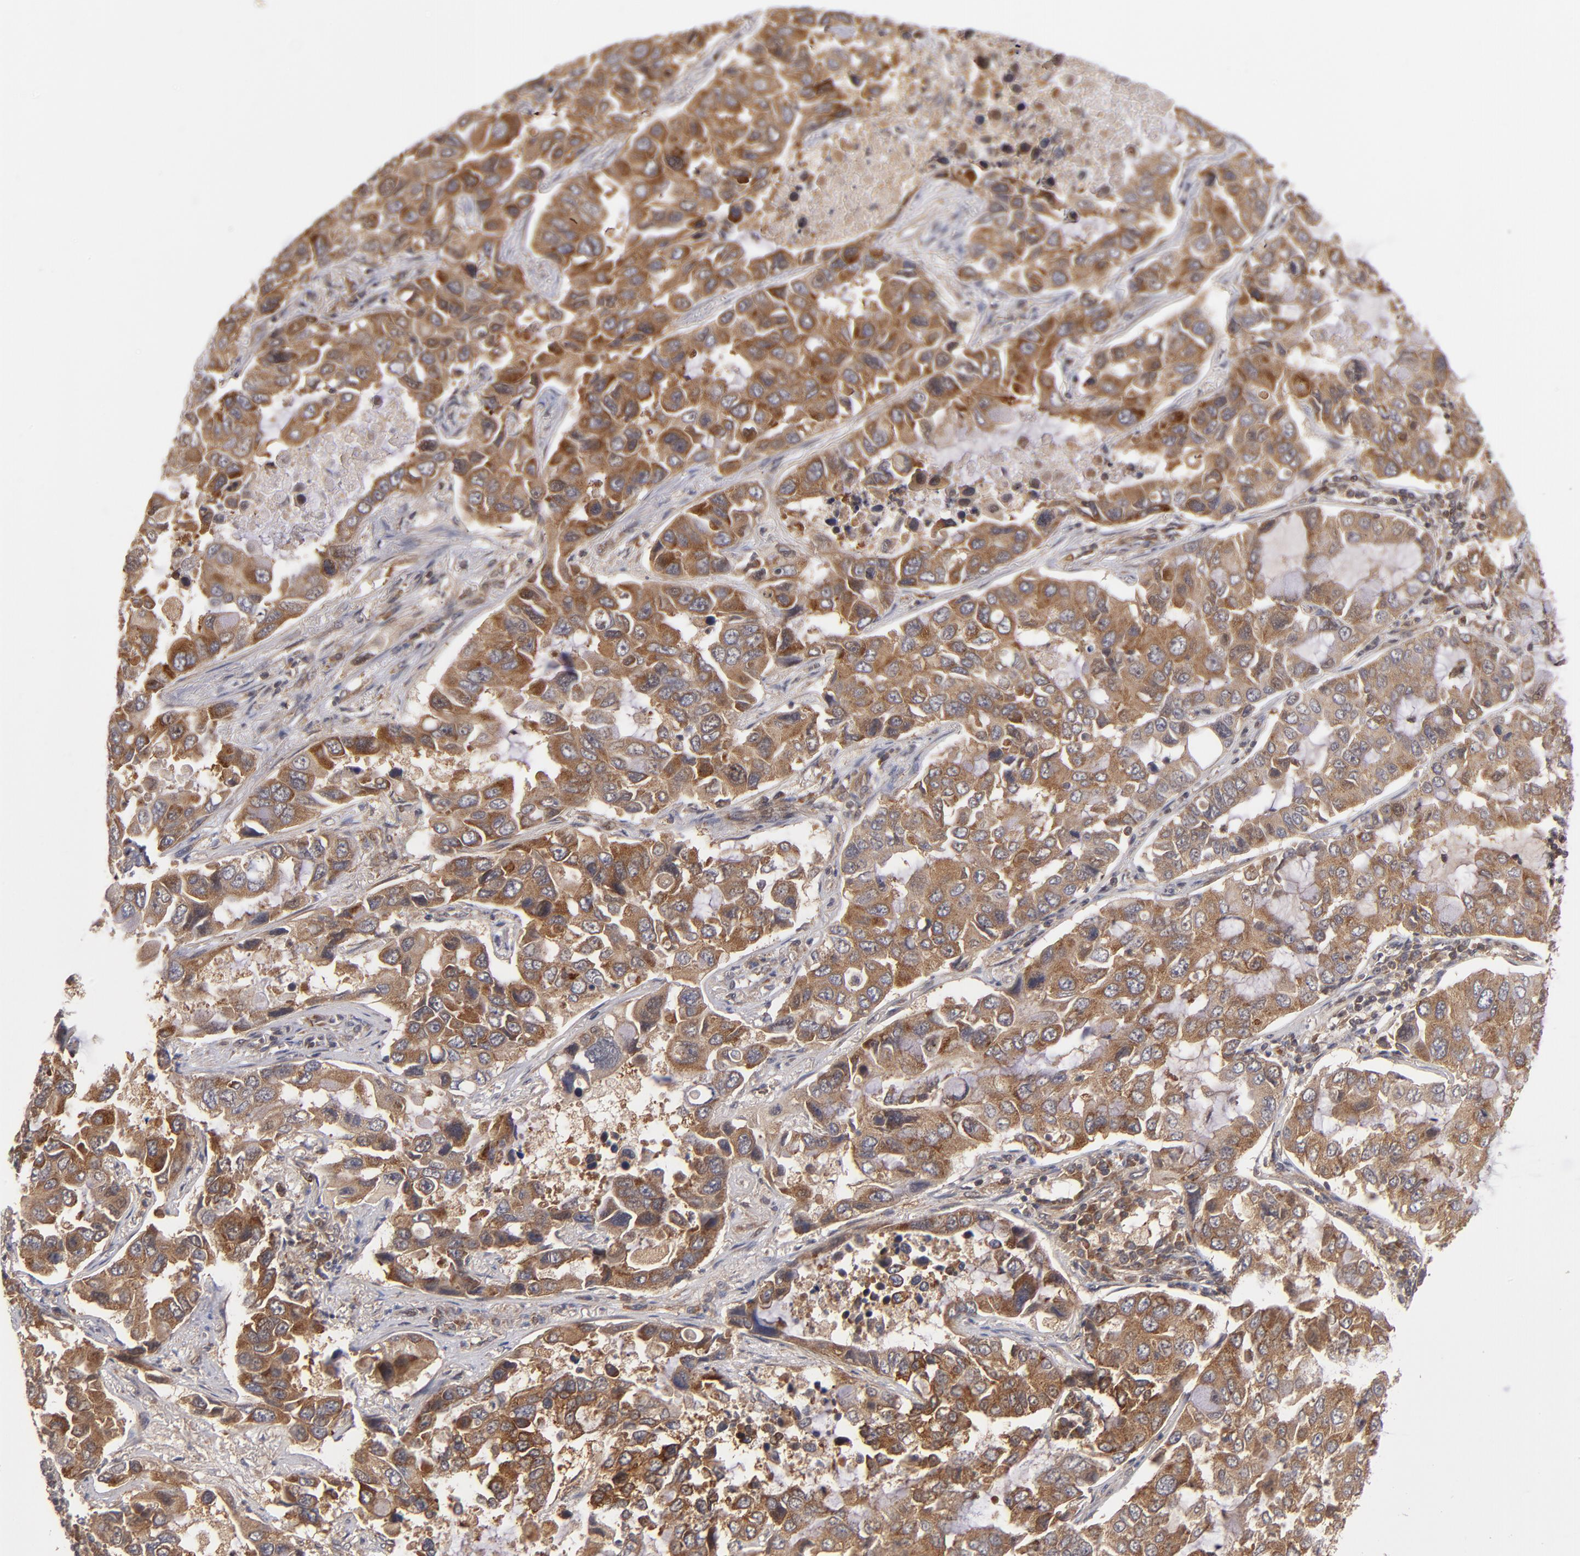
{"staining": {"intensity": "strong", "quantity": ">75%", "location": "cytoplasmic/membranous"}, "tissue": "lung cancer", "cell_type": "Tumor cells", "image_type": "cancer", "snomed": [{"axis": "morphology", "description": "Adenocarcinoma, NOS"}, {"axis": "topography", "description": "Lung"}], "caption": "Protein staining of lung cancer (adenocarcinoma) tissue exhibits strong cytoplasmic/membranous staining in approximately >75% of tumor cells.", "gene": "BDKRB1", "patient": {"sex": "male", "age": 64}}